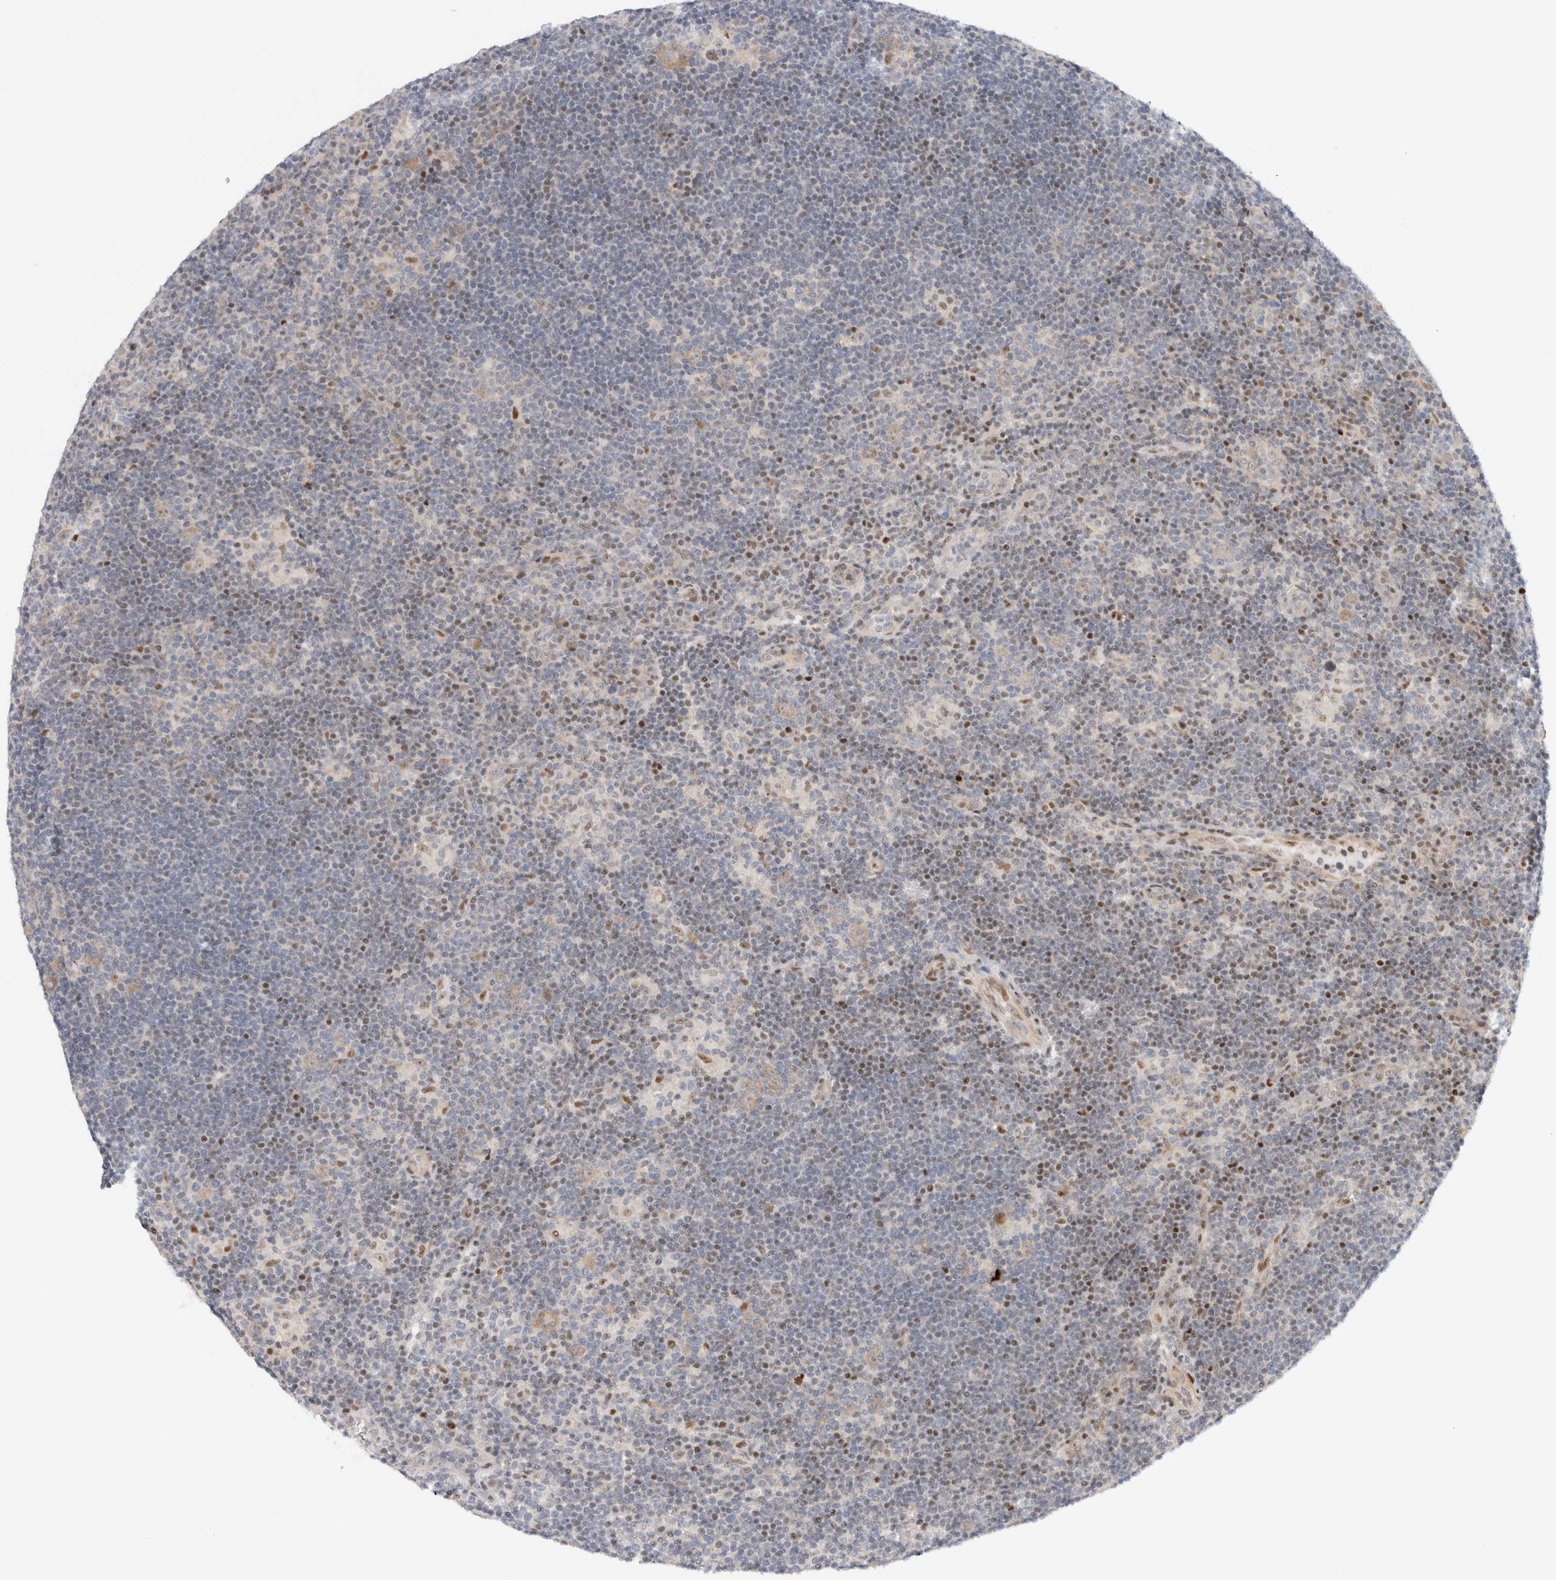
{"staining": {"intensity": "weak", "quantity": ">75%", "location": "cytoplasmic/membranous"}, "tissue": "lymphoma", "cell_type": "Tumor cells", "image_type": "cancer", "snomed": [{"axis": "morphology", "description": "Hodgkin's disease, NOS"}, {"axis": "topography", "description": "Lymph node"}], "caption": "Immunohistochemistry (DAB (3,3'-diaminobenzidine)) staining of human lymphoma demonstrates weak cytoplasmic/membranous protein expression in approximately >75% of tumor cells. (DAB = brown stain, brightfield microscopy at high magnification).", "gene": "TCF4", "patient": {"sex": "female", "age": 57}}